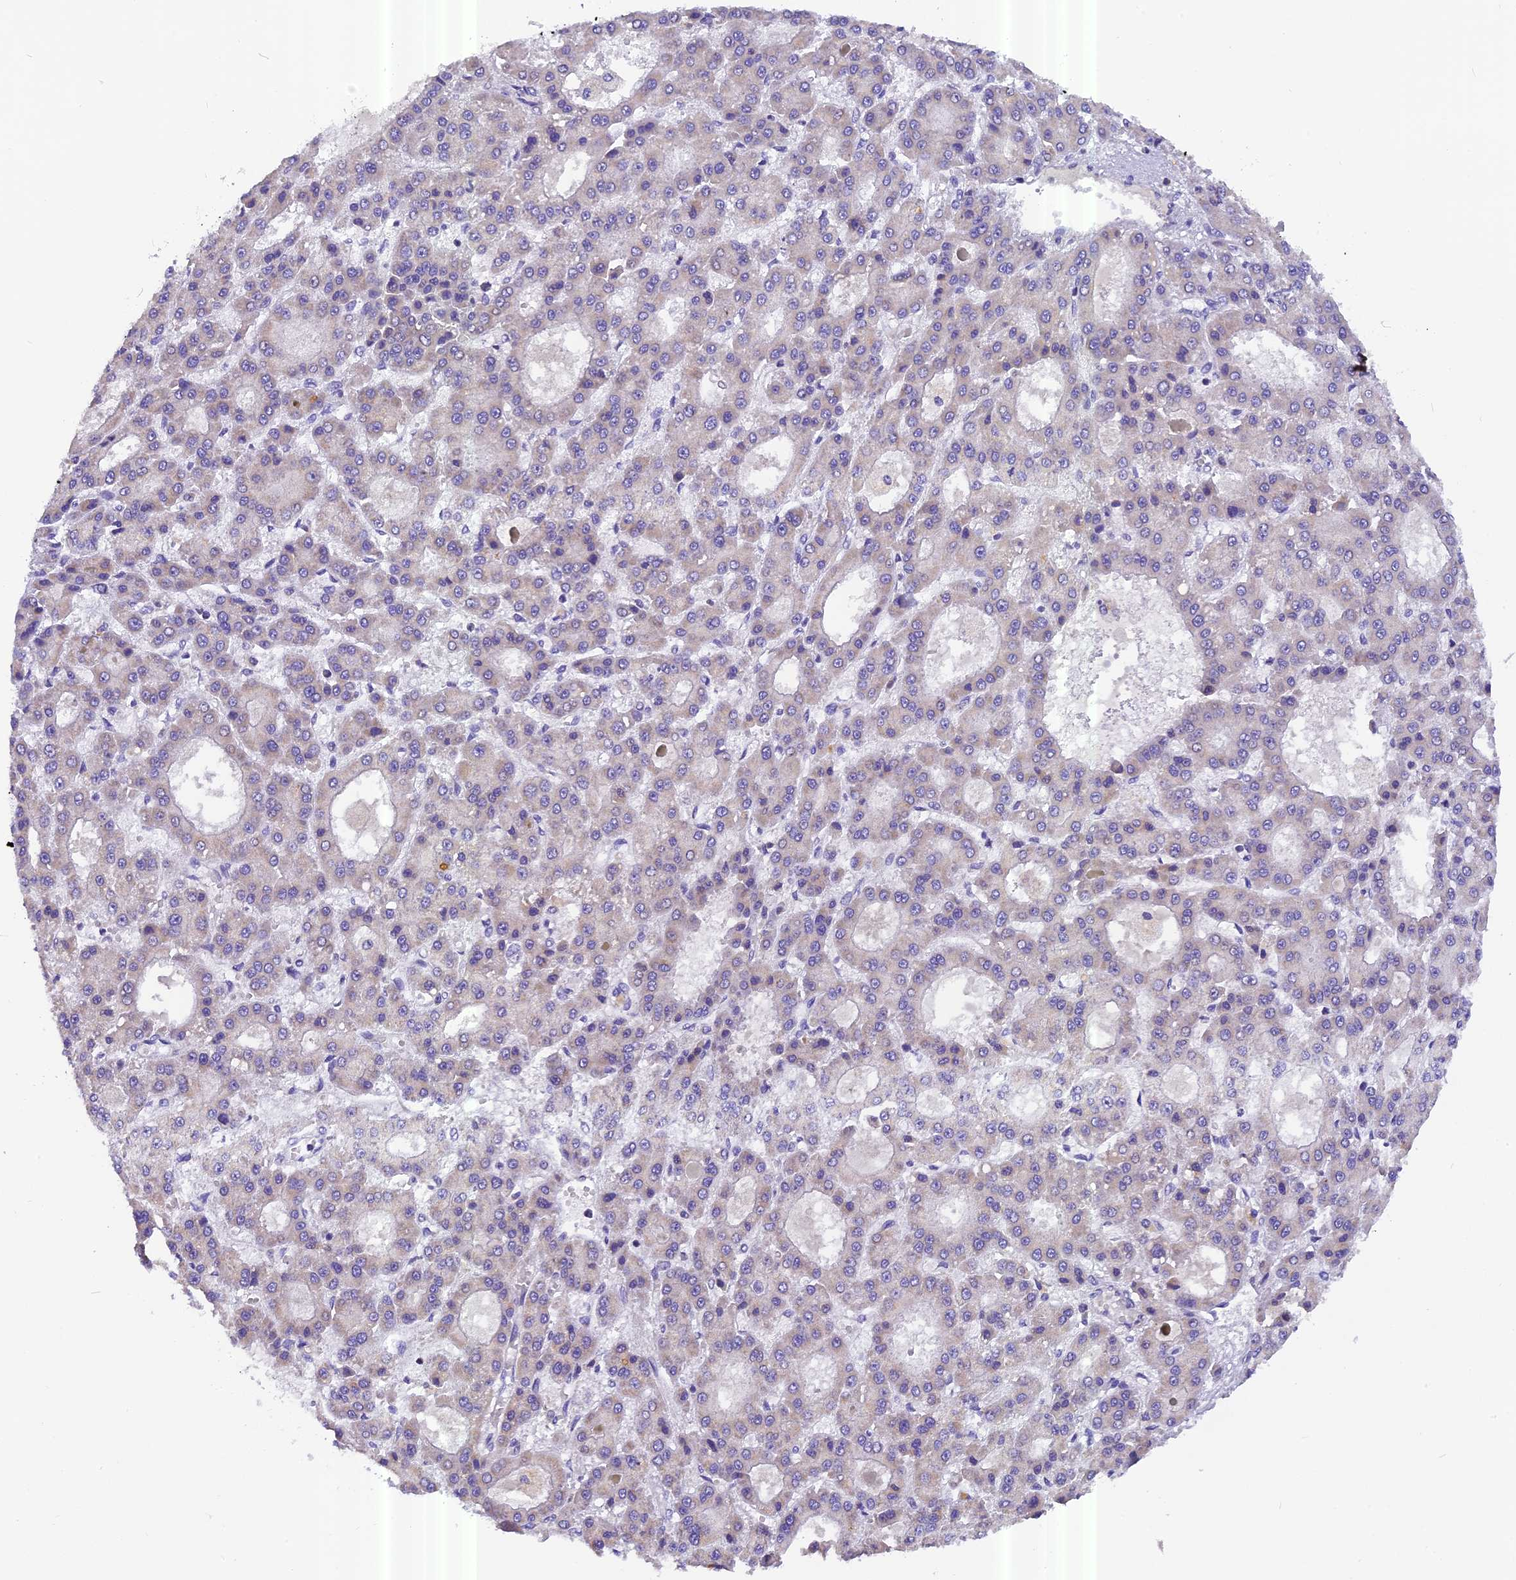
{"staining": {"intensity": "negative", "quantity": "none", "location": "none"}, "tissue": "liver cancer", "cell_type": "Tumor cells", "image_type": "cancer", "snomed": [{"axis": "morphology", "description": "Carcinoma, Hepatocellular, NOS"}, {"axis": "topography", "description": "Liver"}], "caption": "This is an immunohistochemistry histopathology image of liver cancer (hepatocellular carcinoma). There is no positivity in tumor cells.", "gene": "MGME1", "patient": {"sex": "male", "age": 70}}